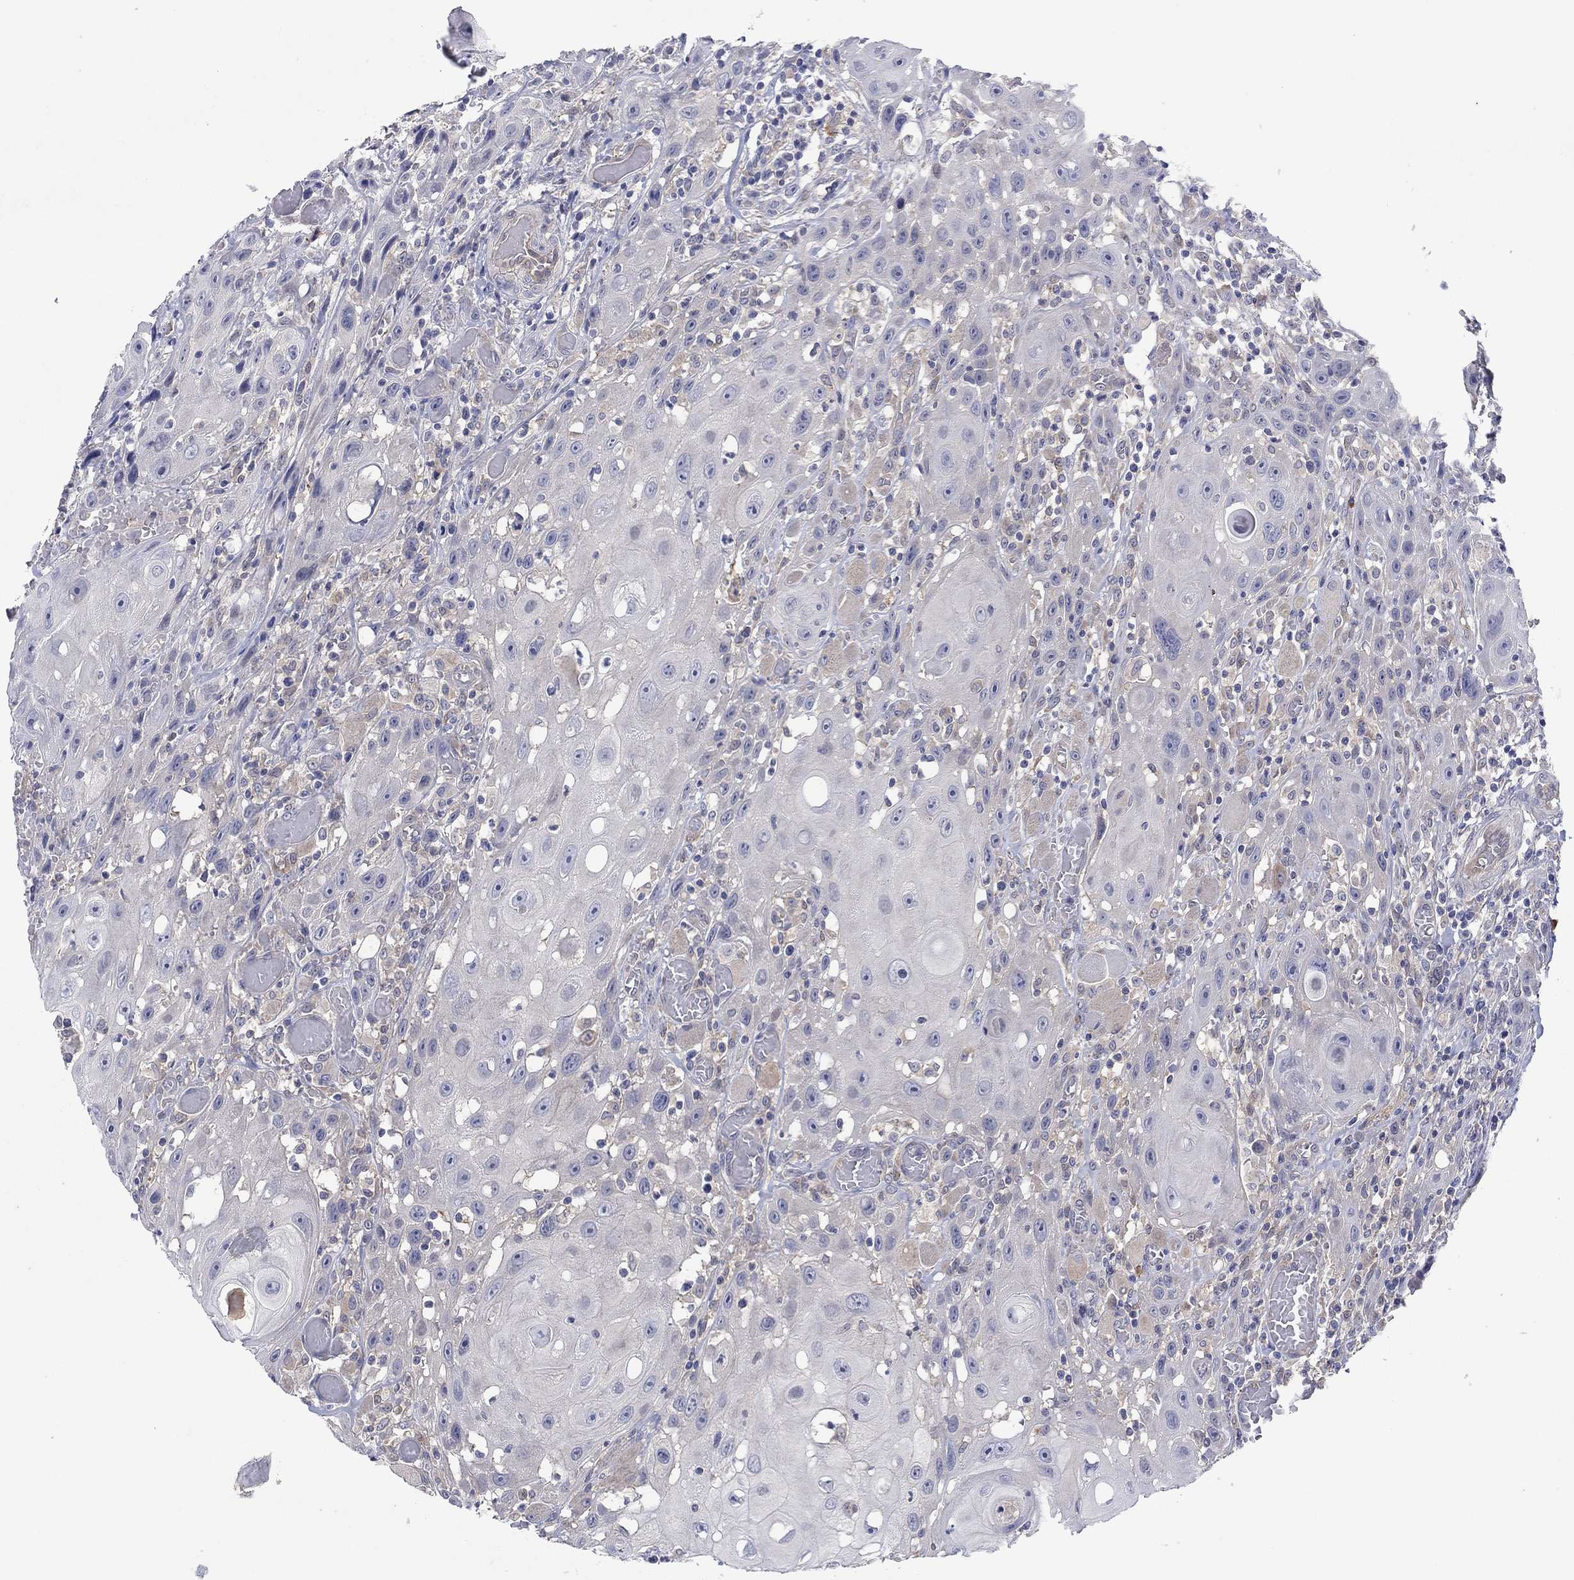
{"staining": {"intensity": "negative", "quantity": "none", "location": "none"}, "tissue": "head and neck cancer", "cell_type": "Tumor cells", "image_type": "cancer", "snomed": [{"axis": "morphology", "description": "Normal tissue, NOS"}, {"axis": "morphology", "description": "Squamous cell carcinoma, NOS"}, {"axis": "topography", "description": "Oral tissue"}, {"axis": "topography", "description": "Head-Neck"}], "caption": "IHC micrograph of neoplastic tissue: human head and neck squamous cell carcinoma stained with DAB (3,3'-diaminobenzidine) shows no significant protein positivity in tumor cells. The staining was performed using DAB (3,3'-diaminobenzidine) to visualize the protein expression in brown, while the nuclei were stained in blue with hematoxylin (Magnification: 20x).", "gene": "PLCL2", "patient": {"sex": "male", "age": 71}}